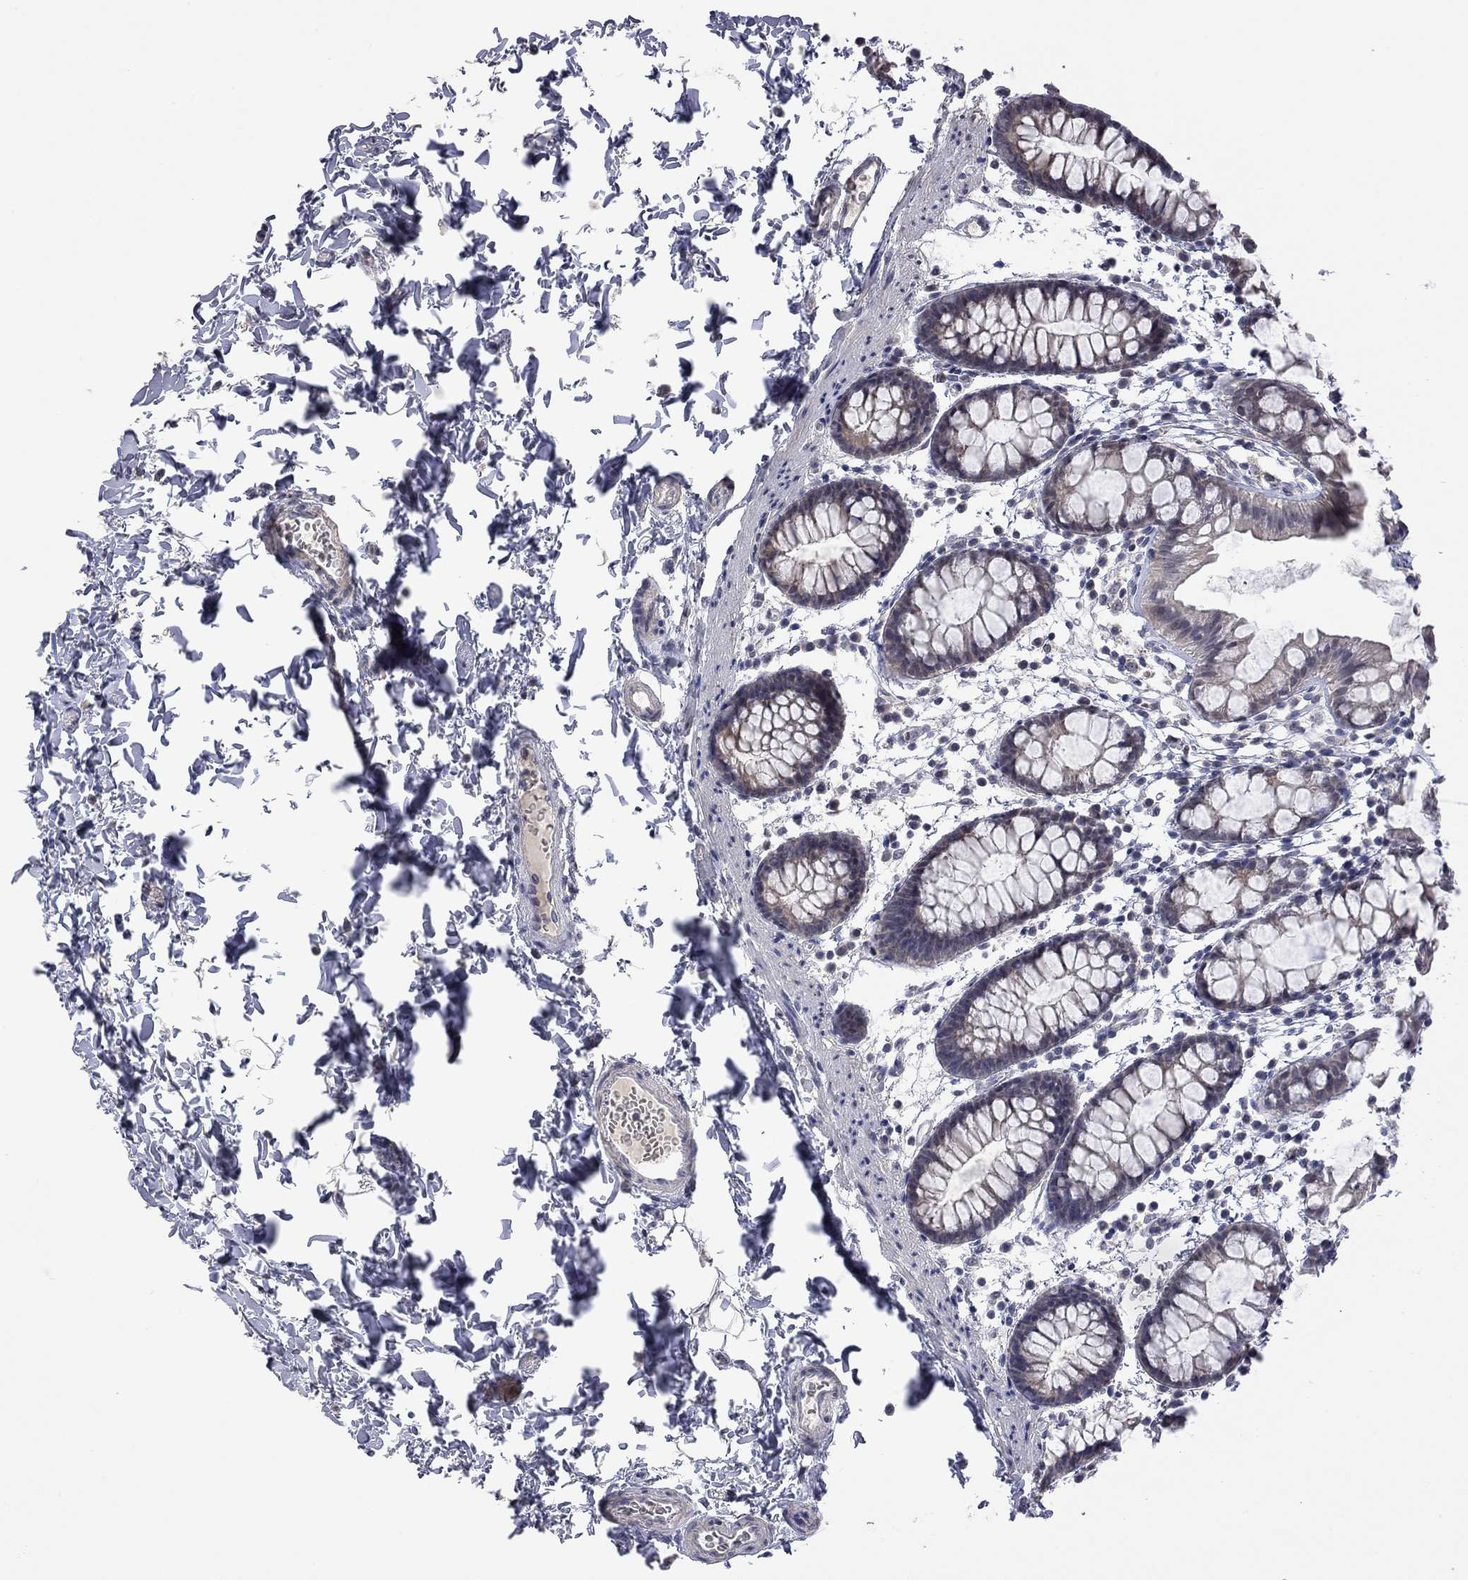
{"staining": {"intensity": "weak", "quantity": "<25%", "location": "cytoplasmic/membranous"}, "tissue": "rectum", "cell_type": "Glandular cells", "image_type": "normal", "snomed": [{"axis": "morphology", "description": "Normal tissue, NOS"}, {"axis": "topography", "description": "Rectum"}], "caption": "An immunohistochemistry (IHC) photomicrograph of normal rectum is shown. There is no staining in glandular cells of rectum. (Brightfield microscopy of DAB (3,3'-diaminobenzidine) immunohistochemistry at high magnification).", "gene": "FABP12", "patient": {"sex": "male", "age": 57}}